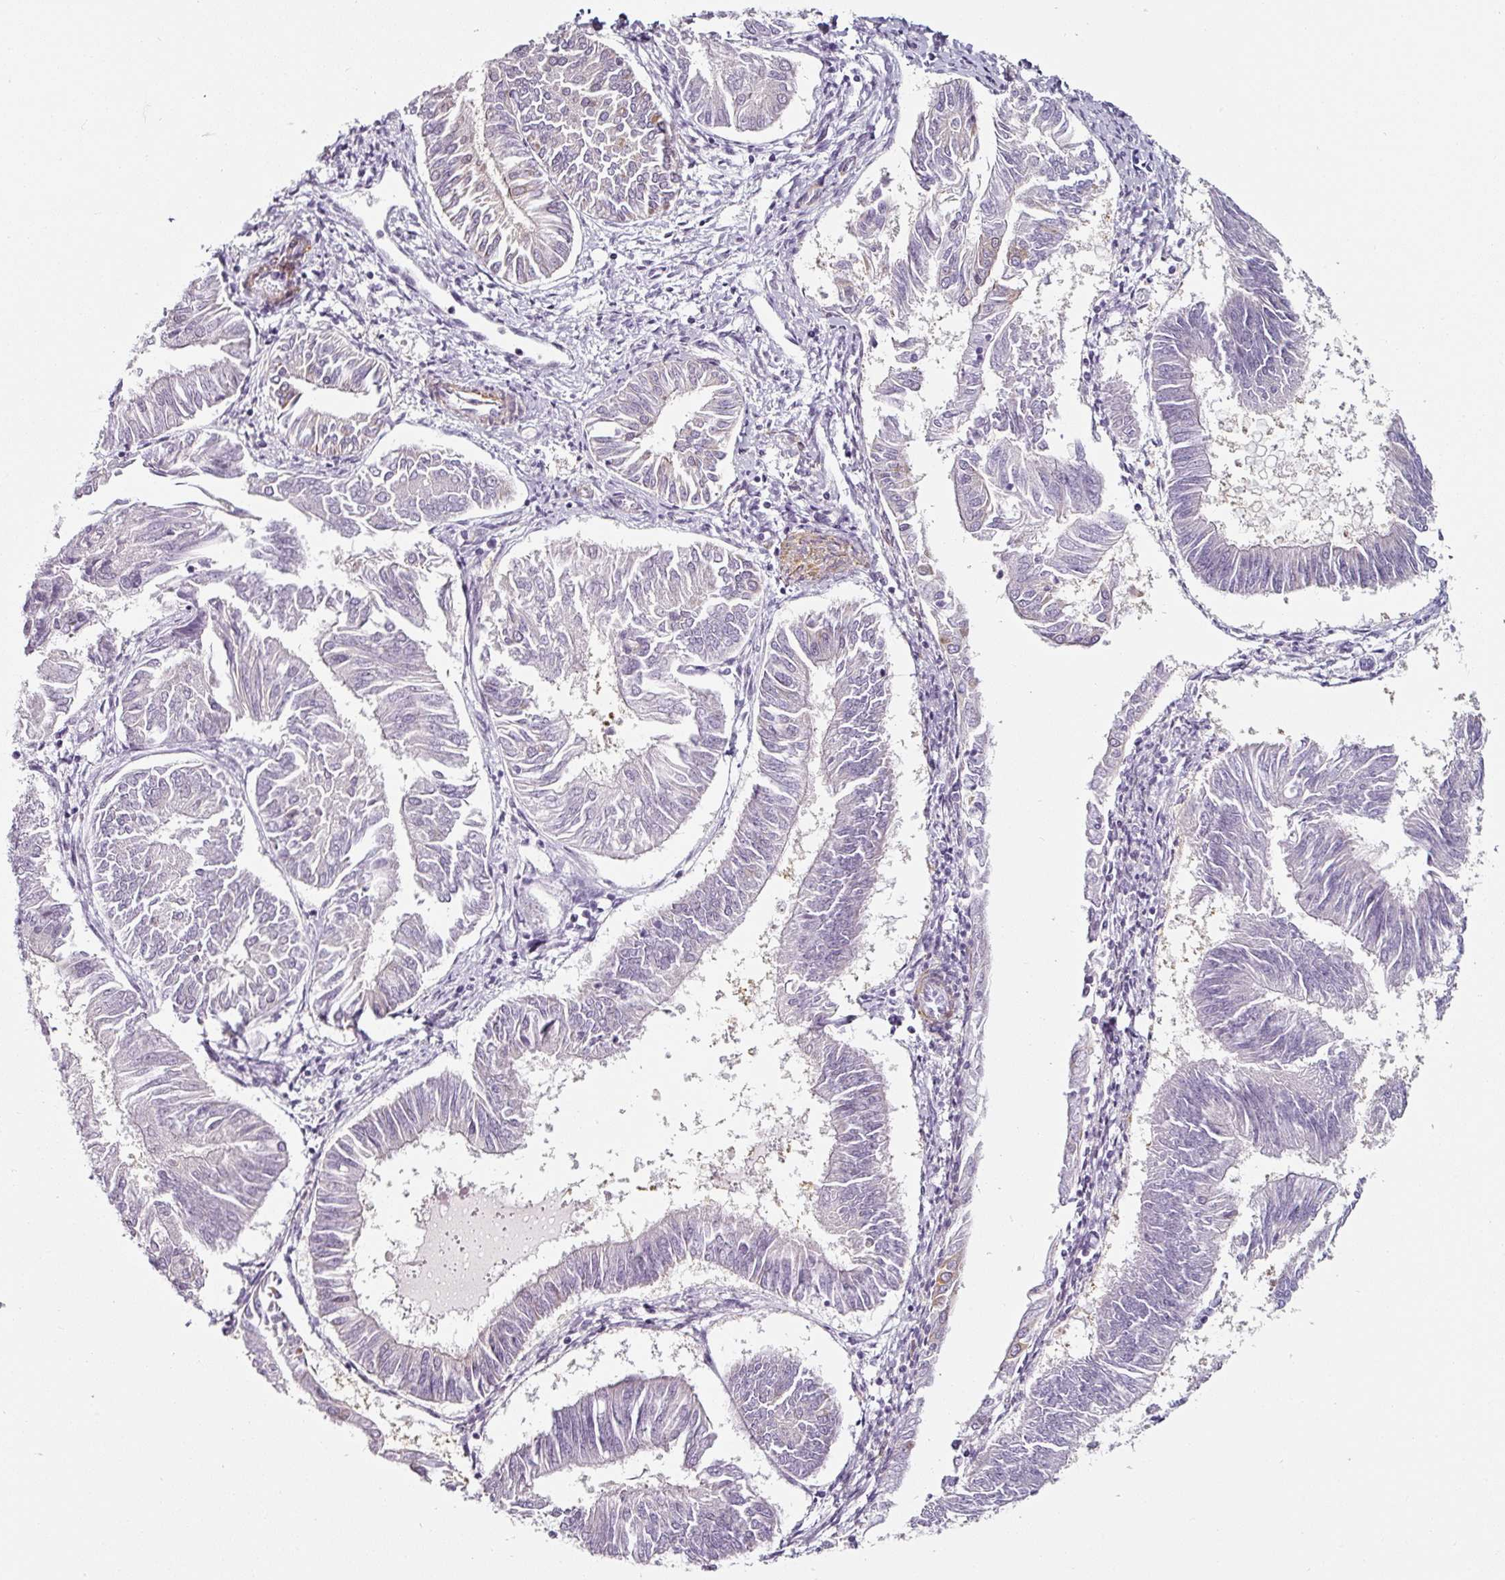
{"staining": {"intensity": "negative", "quantity": "none", "location": "none"}, "tissue": "endometrial cancer", "cell_type": "Tumor cells", "image_type": "cancer", "snomed": [{"axis": "morphology", "description": "Adenocarcinoma, NOS"}, {"axis": "topography", "description": "Endometrium"}], "caption": "IHC histopathology image of human endometrial cancer (adenocarcinoma) stained for a protein (brown), which shows no positivity in tumor cells. (DAB immunohistochemistry (IHC) with hematoxylin counter stain).", "gene": "CAP2", "patient": {"sex": "female", "age": 58}}